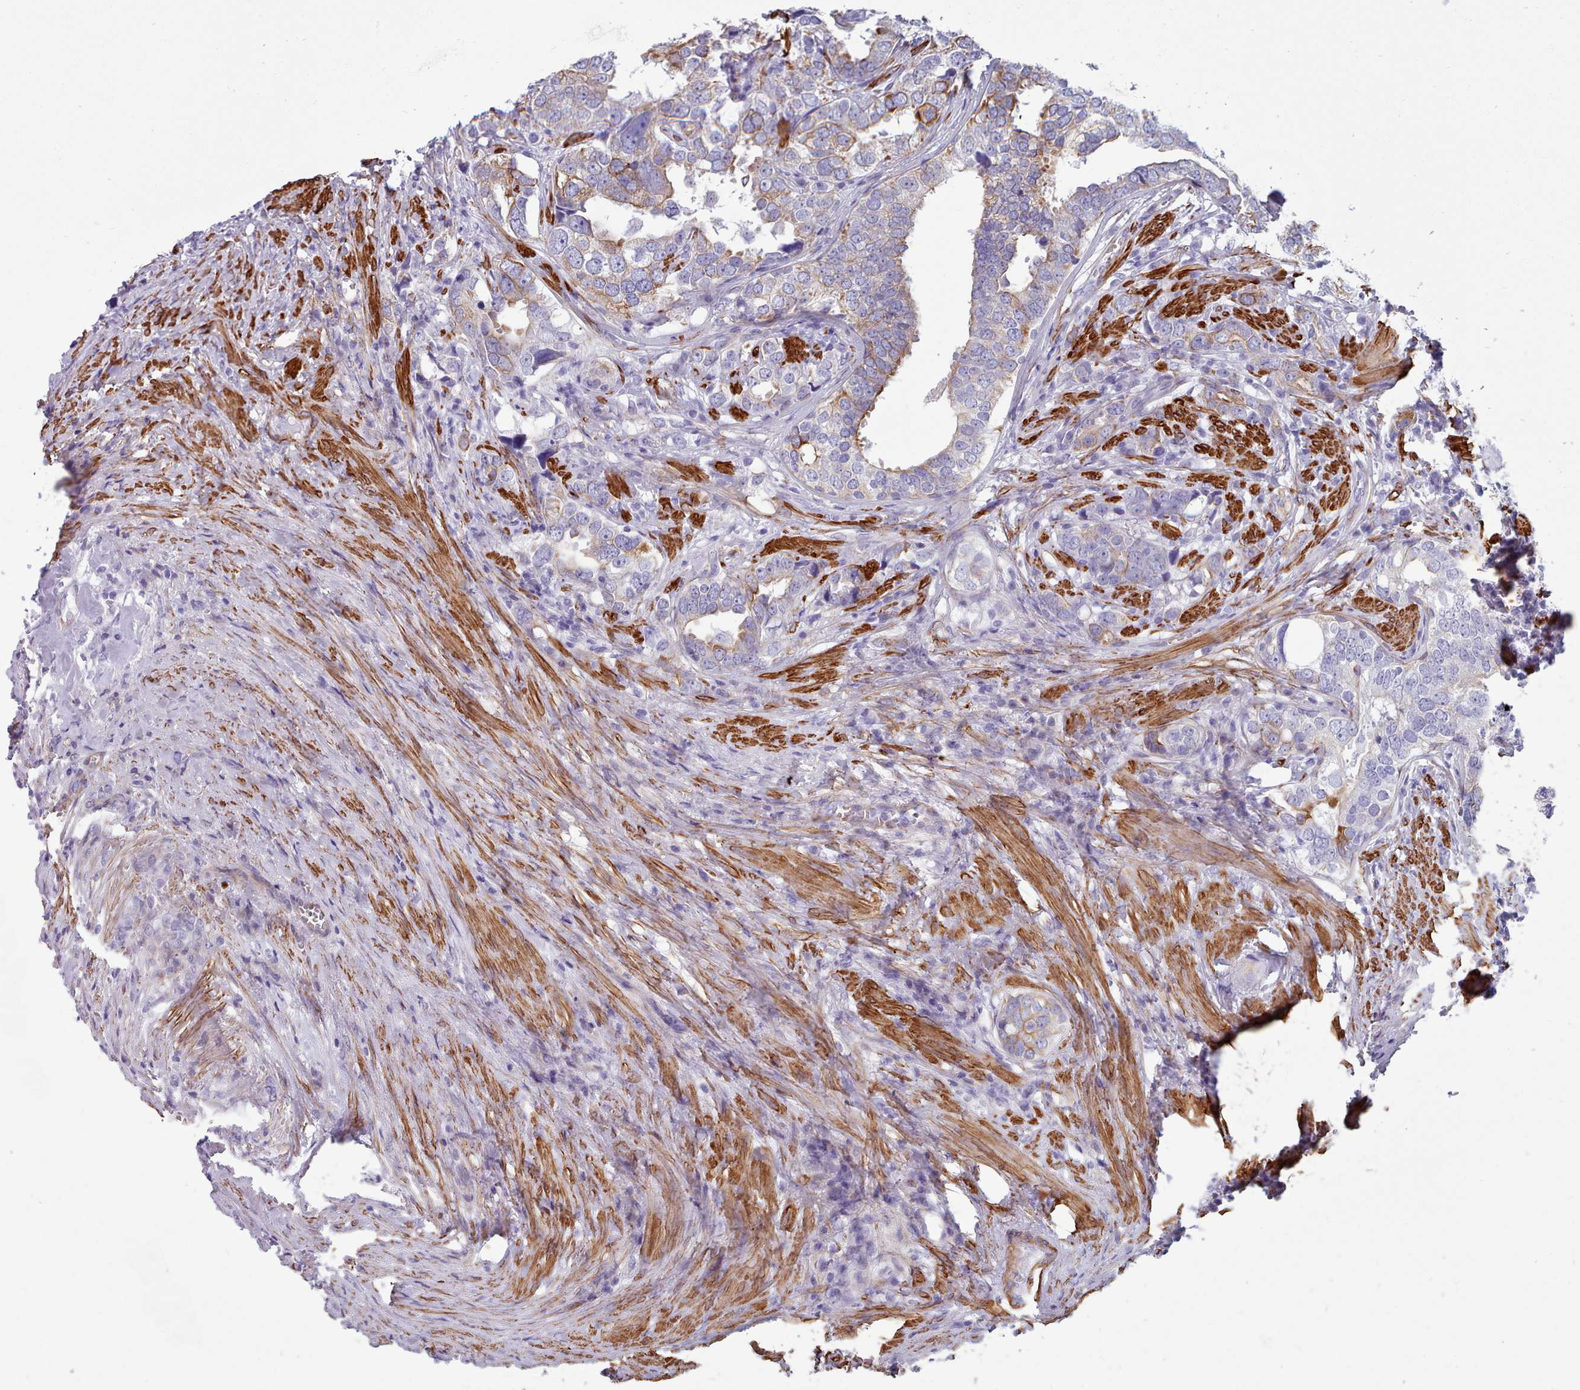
{"staining": {"intensity": "moderate", "quantity": "<25%", "location": "cytoplasmic/membranous"}, "tissue": "prostate cancer", "cell_type": "Tumor cells", "image_type": "cancer", "snomed": [{"axis": "morphology", "description": "Adenocarcinoma, High grade"}, {"axis": "topography", "description": "Prostate"}], "caption": "The image shows a brown stain indicating the presence of a protein in the cytoplasmic/membranous of tumor cells in prostate cancer.", "gene": "FPGS", "patient": {"sex": "male", "age": 71}}